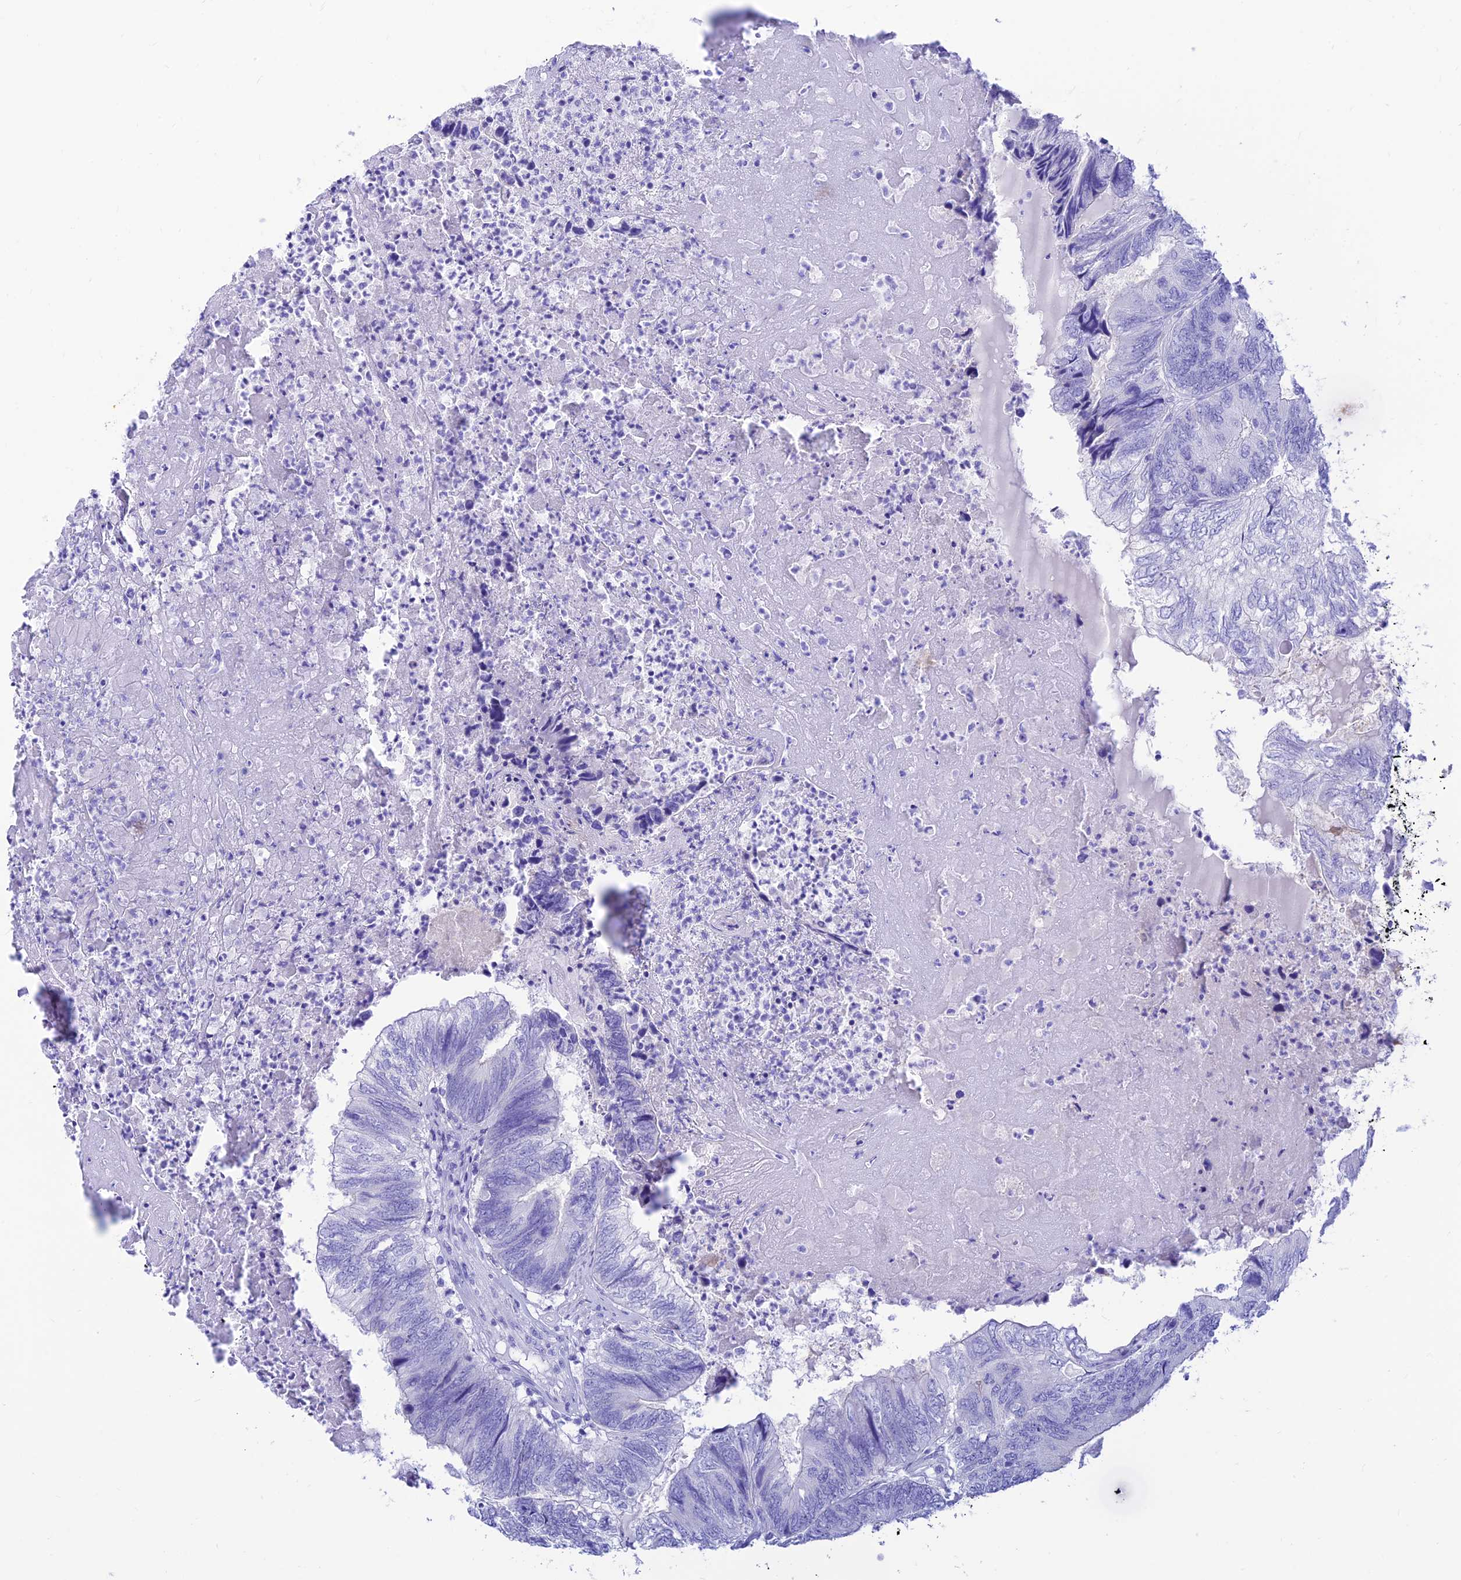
{"staining": {"intensity": "negative", "quantity": "none", "location": "none"}, "tissue": "colorectal cancer", "cell_type": "Tumor cells", "image_type": "cancer", "snomed": [{"axis": "morphology", "description": "Adenocarcinoma, NOS"}, {"axis": "topography", "description": "Colon"}], "caption": "A photomicrograph of human adenocarcinoma (colorectal) is negative for staining in tumor cells.", "gene": "PRNP", "patient": {"sex": "female", "age": 67}}